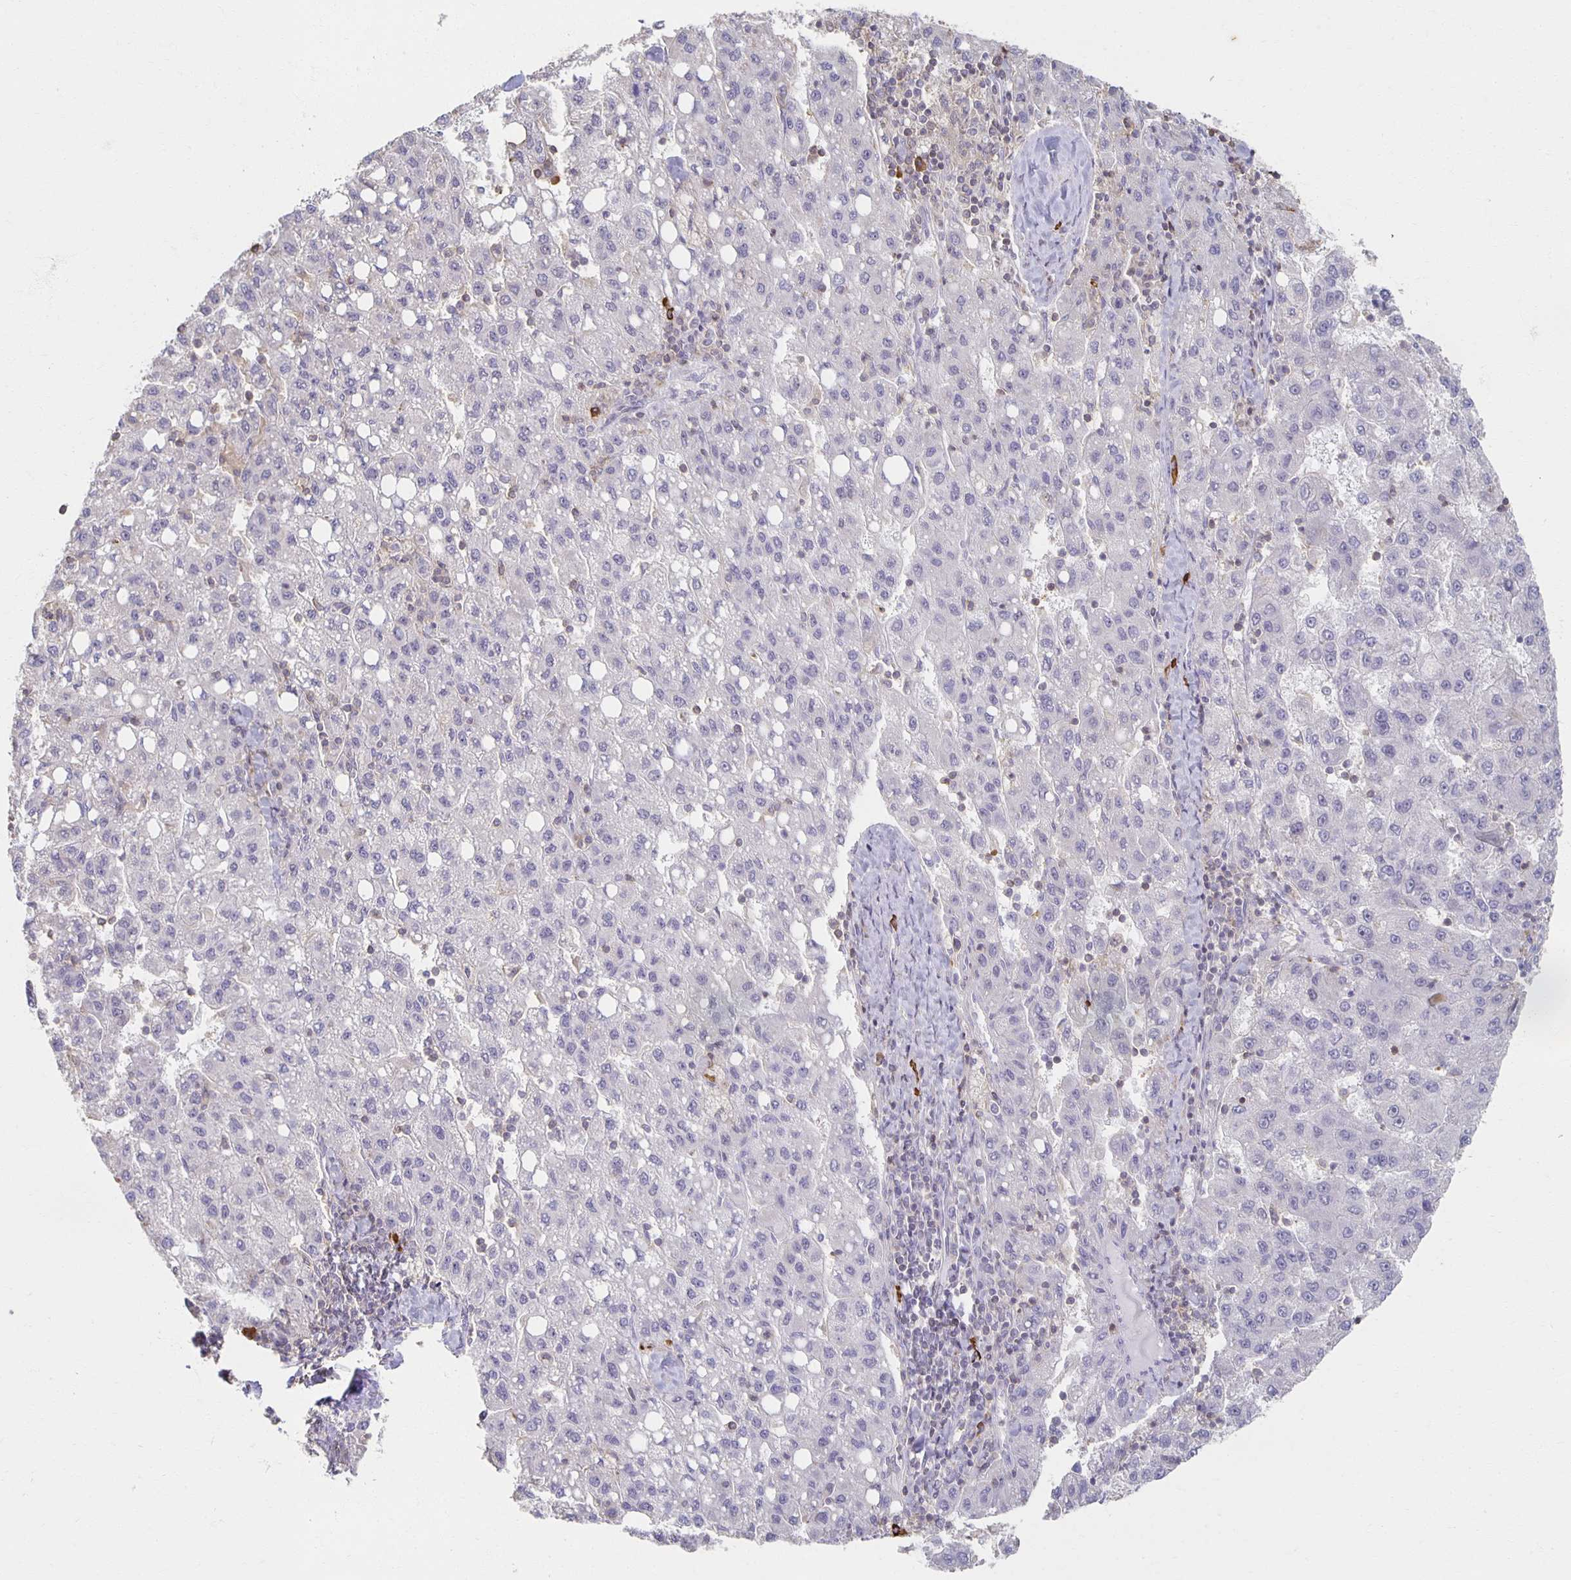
{"staining": {"intensity": "negative", "quantity": "none", "location": "none"}, "tissue": "liver cancer", "cell_type": "Tumor cells", "image_type": "cancer", "snomed": [{"axis": "morphology", "description": "Carcinoma, Hepatocellular, NOS"}, {"axis": "topography", "description": "Liver"}], "caption": "IHC of liver cancer (hepatocellular carcinoma) displays no expression in tumor cells. (DAB IHC, high magnification).", "gene": "ZNF692", "patient": {"sex": "female", "age": 82}}